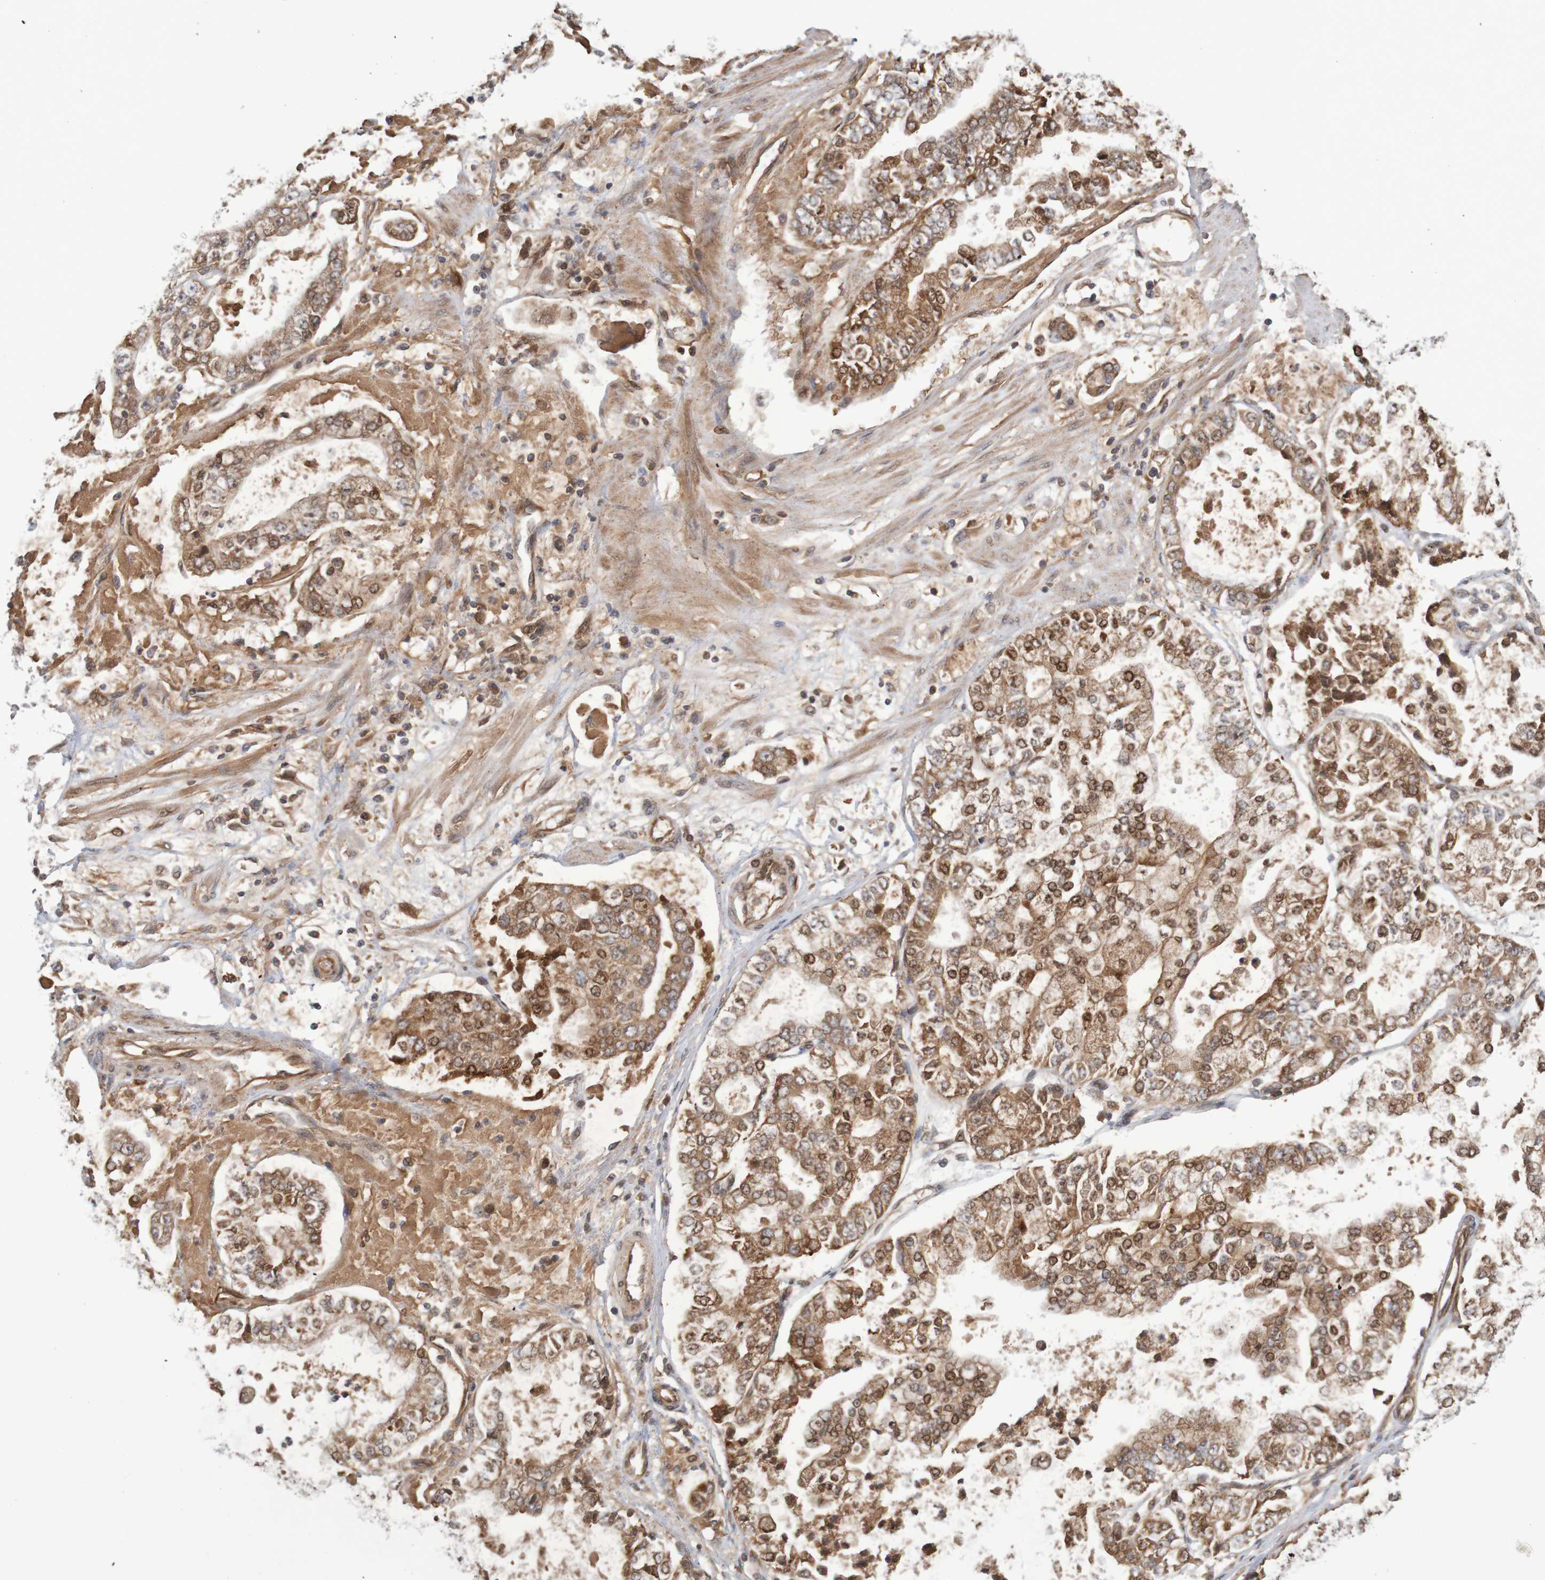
{"staining": {"intensity": "moderate", "quantity": ">75%", "location": "cytoplasmic/membranous,nuclear"}, "tissue": "stomach cancer", "cell_type": "Tumor cells", "image_type": "cancer", "snomed": [{"axis": "morphology", "description": "Adenocarcinoma, NOS"}, {"axis": "topography", "description": "Stomach"}], "caption": "Immunohistochemistry (IHC) photomicrograph of neoplastic tissue: human stomach cancer stained using immunohistochemistry (IHC) exhibits medium levels of moderate protein expression localized specifically in the cytoplasmic/membranous and nuclear of tumor cells, appearing as a cytoplasmic/membranous and nuclear brown color.", "gene": "MRPL52", "patient": {"sex": "male", "age": 76}}